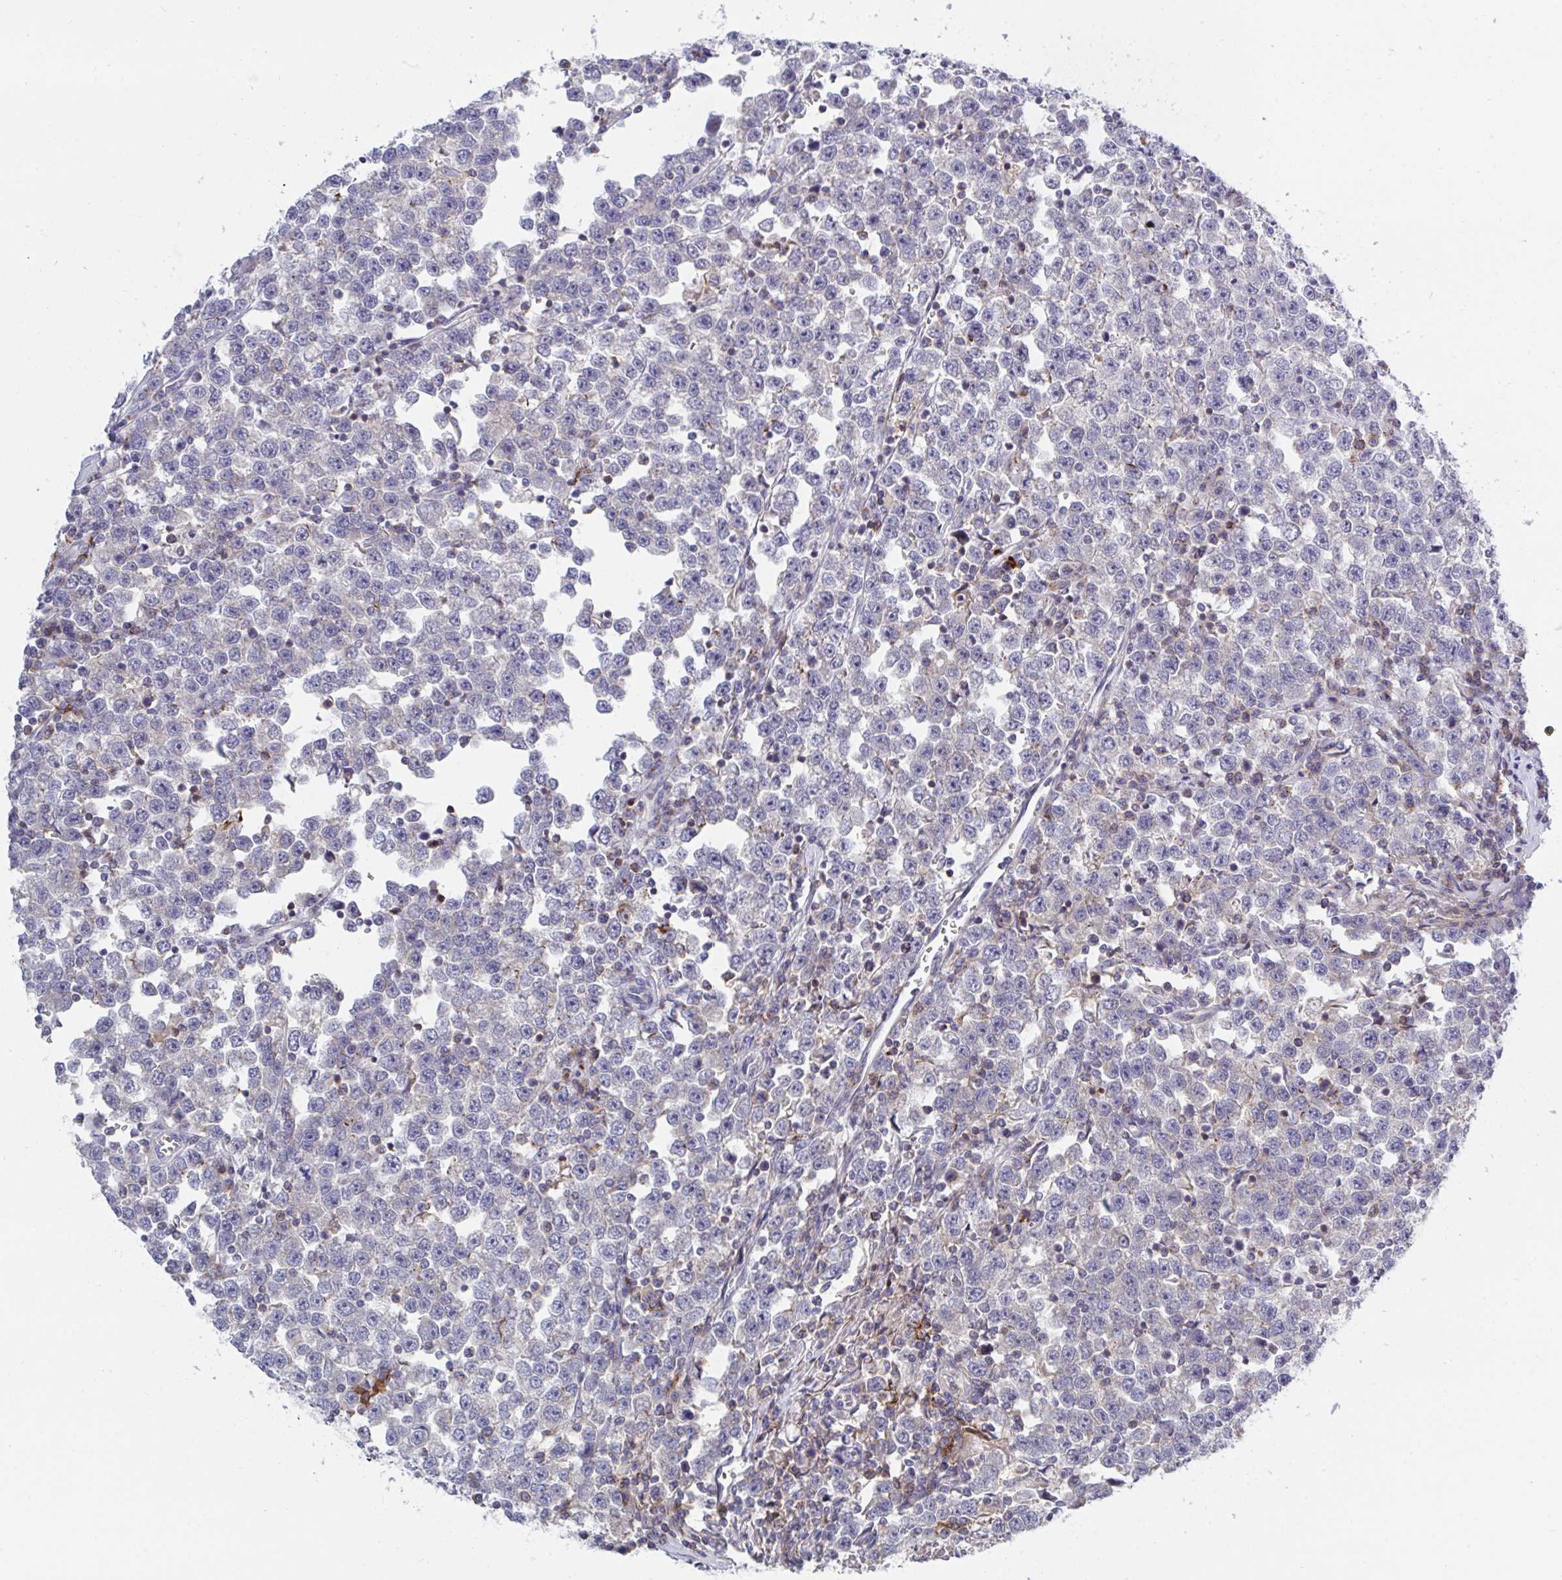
{"staining": {"intensity": "negative", "quantity": "none", "location": "none"}, "tissue": "testis cancer", "cell_type": "Tumor cells", "image_type": "cancer", "snomed": [{"axis": "morphology", "description": "Seminoma, NOS"}, {"axis": "topography", "description": "Testis"}], "caption": "Tumor cells show no significant expression in testis seminoma.", "gene": "FRMD3", "patient": {"sex": "male", "age": 43}}